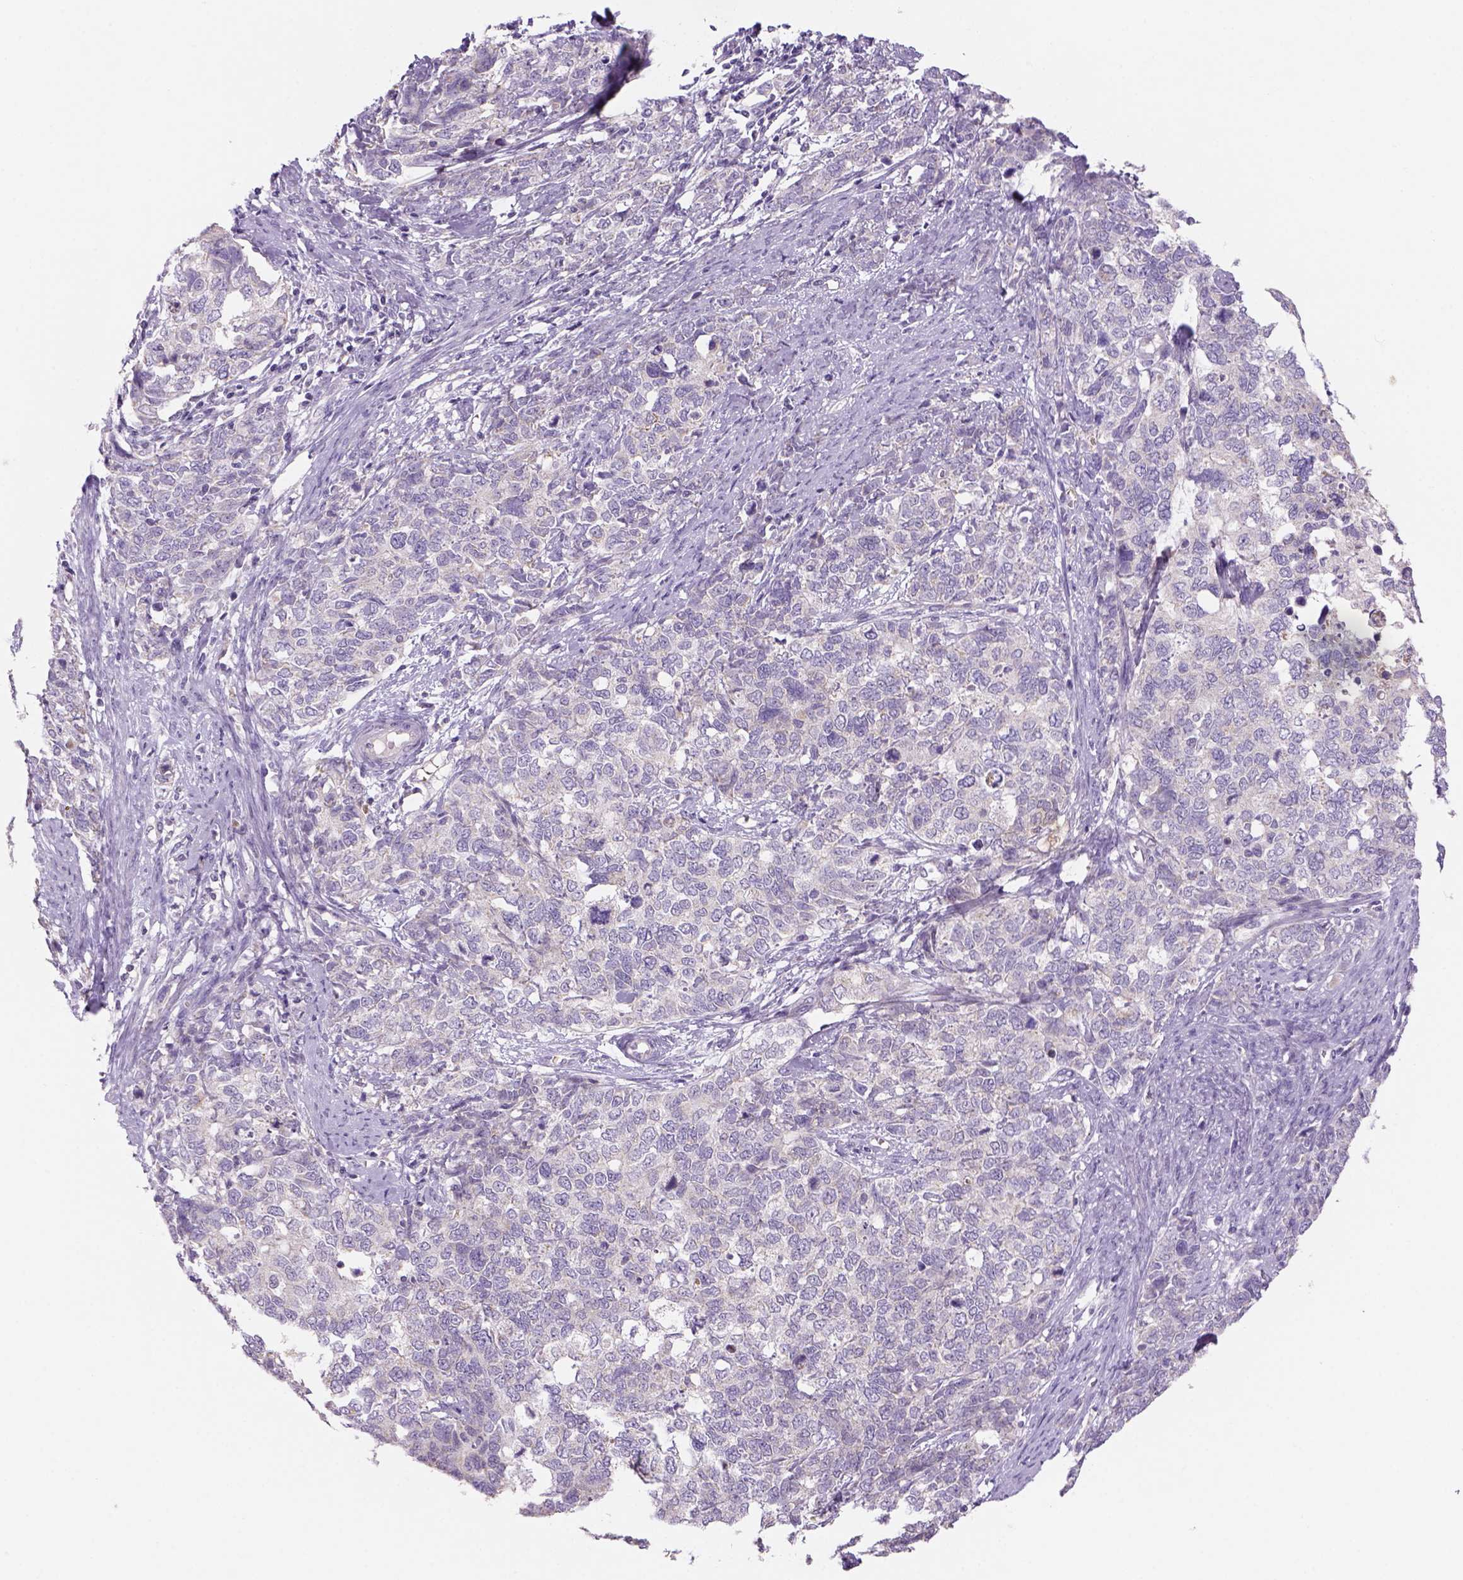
{"staining": {"intensity": "negative", "quantity": "none", "location": "none"}, "tissue": "cervical cancer", "cell_type": "Tumor cells", "image_type": "cancer", "snomed": [{"axis": "morphology", "description": "Squamous cell carcinoma, NOS"}, {"axis": "topography", "description": "Cervix"}], "caption": "Immunohistochemical staining of human squamous cell carcinoma (cervical) shows no significant staining in tumor cells.", "gene": "ADGRV1", "patient": {"sex": "female", "age": 63}}